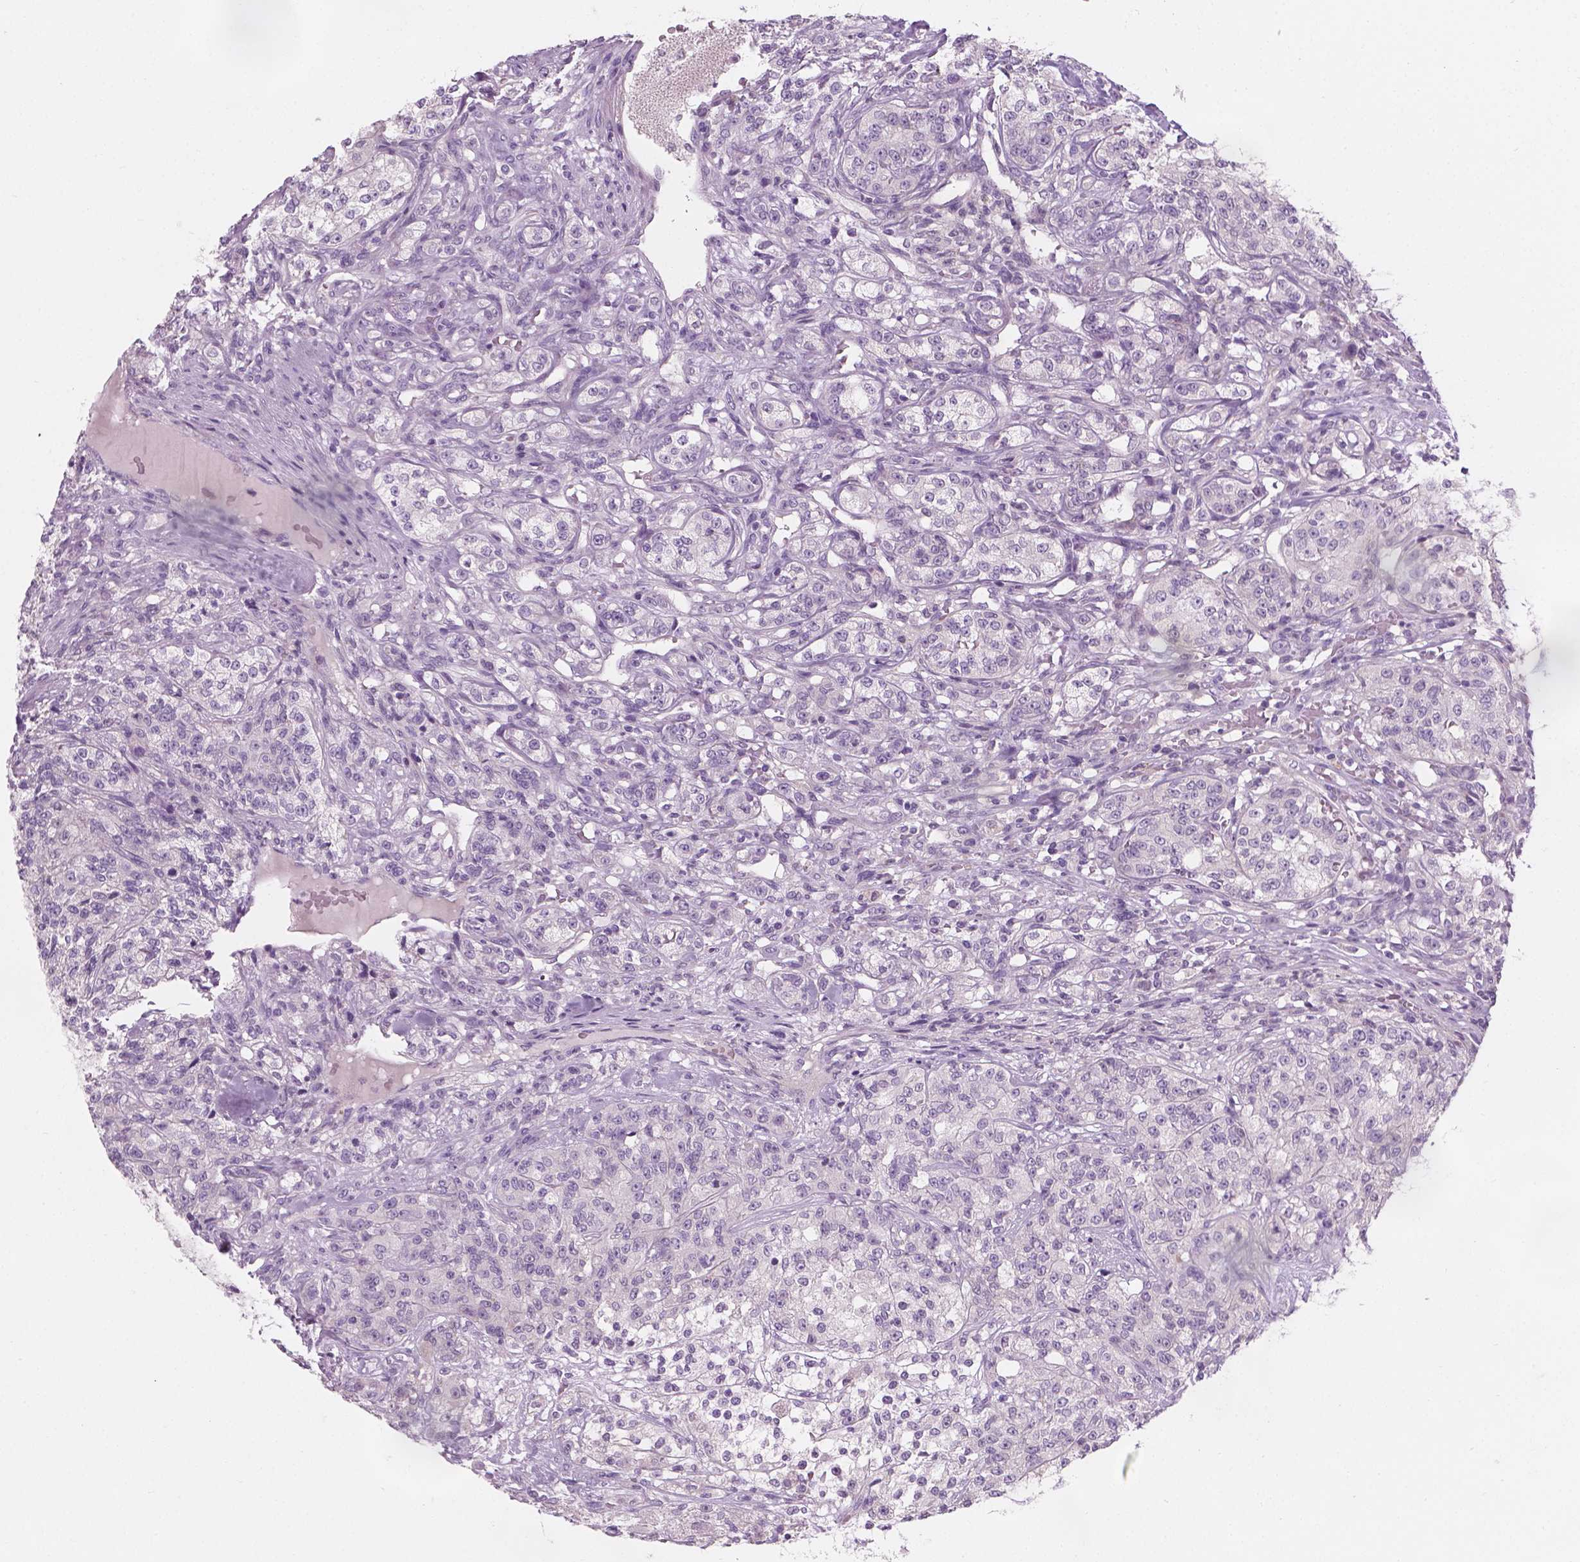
{"staining": {"intensity": "negative", "quantity": "none", "location": "none"}, "tissue": "renal cancer", "cell_type": "Tumor cells", "image_type": "cancer", "snomed": [{"axis": "morphology", "description": "Adenocarcinoma, NOS"}, {"axis": "topography", "description": "Kidney"}], "caption": "High power microscopy photomicrograph of an immunohistochemistry (IHC) image of renal cancer (adenocarcinoma), revealing no significant expression in tumor cells. Nuclei are stained in blue.", "gene": "CFAP126", "patient": {"sex": "female", "age": 63}}